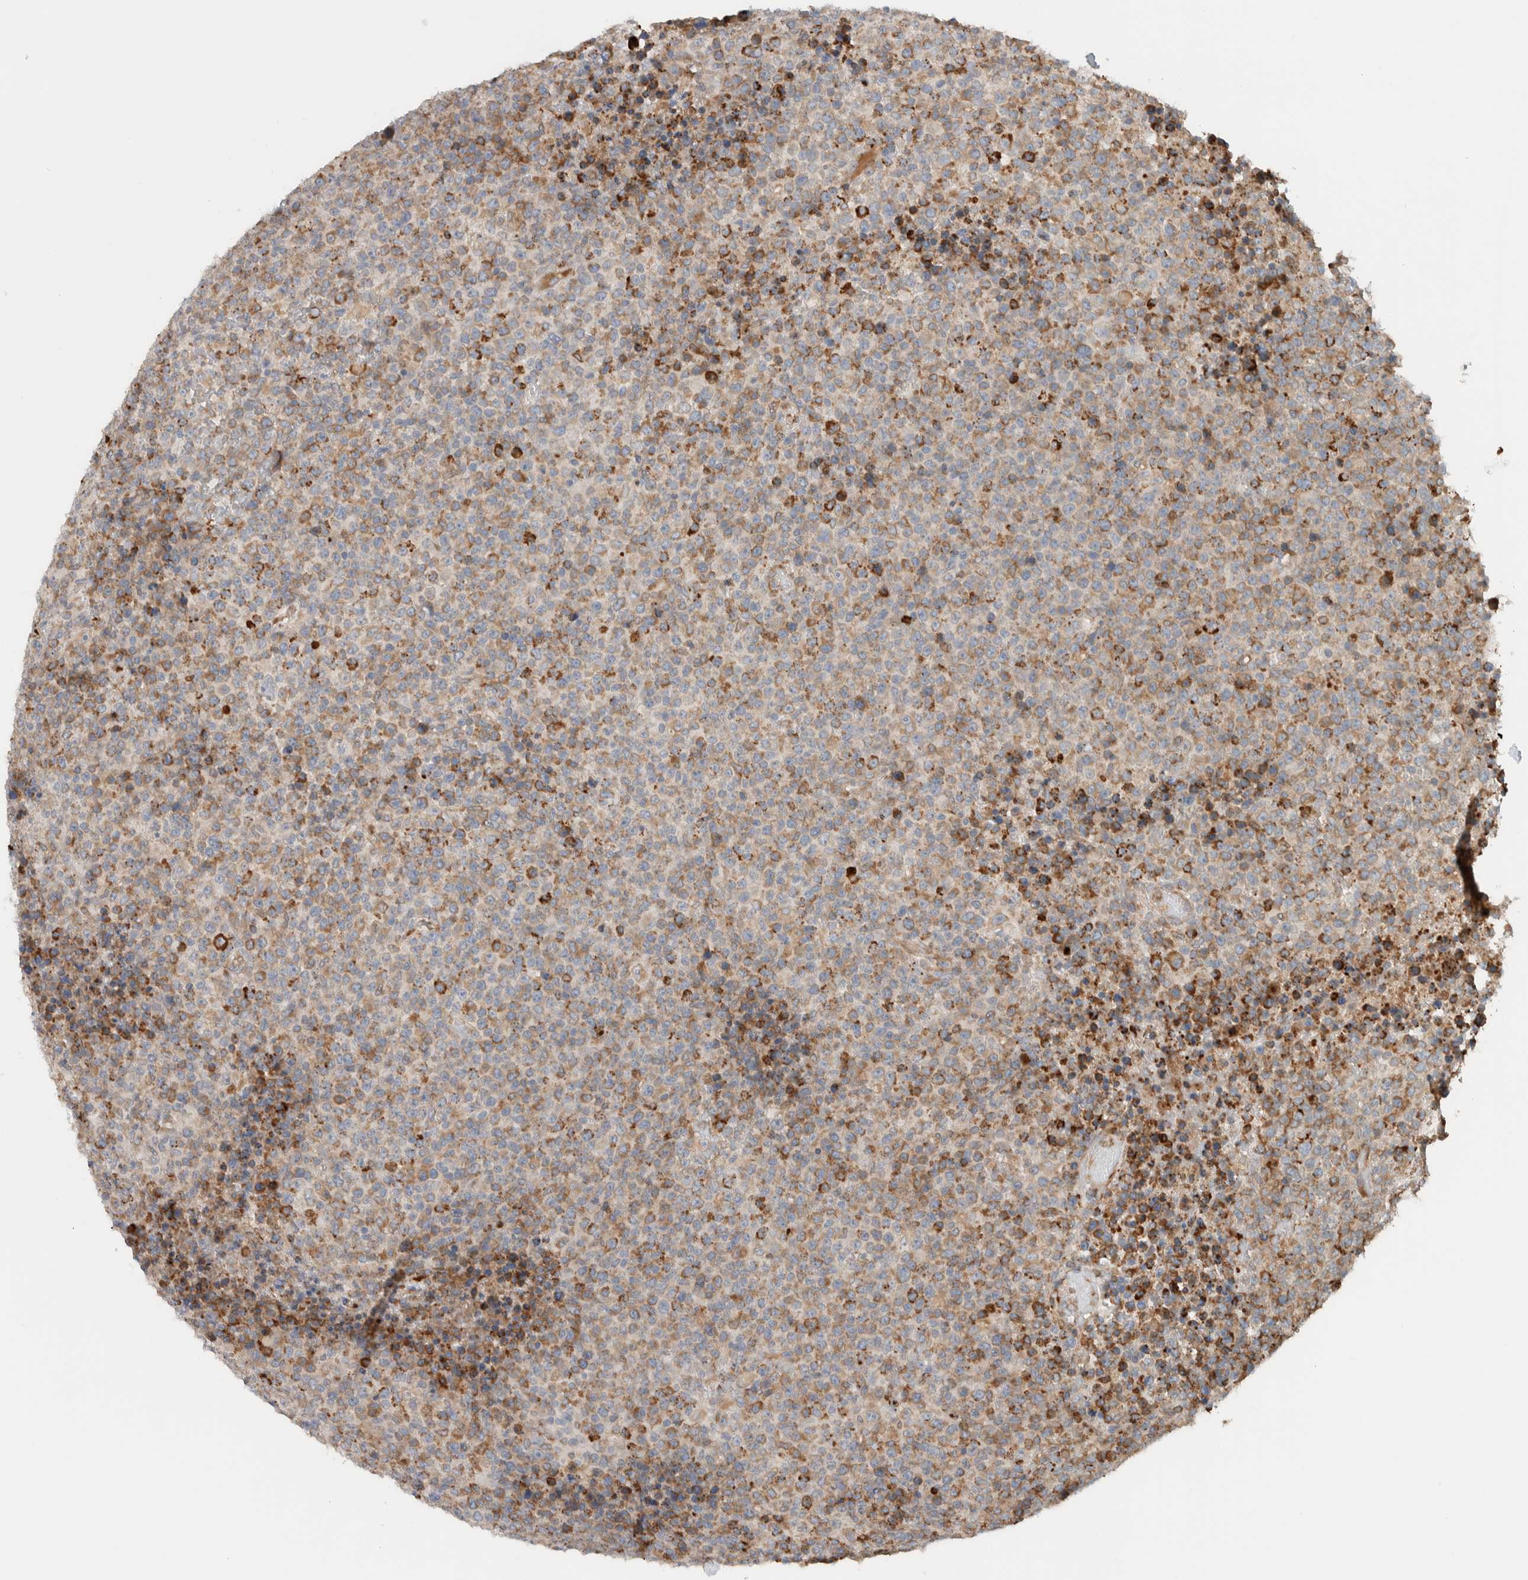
{"staining": {"intensity": "moderate", "quantity": "25%-75%", "location": "cytoplasmic/membranous"}, "tissue": "lymphoma", "cell_type": "Tumor cells", "image_type": "cancer", "snomed": [{"axis": "morphology", "description": "Malignant lymphoma, non-Hodgkin's type, High grade"}, {"axis": "topography", "description": "Lymph node"}], "caption": "Protein staining demonstrates moderate cytoplasmic/membranous expression in about 25%-75% of tumor cells in lymphoma.", "gene": "ADCY8", "patient": {"sex": "male", "age": 13}}